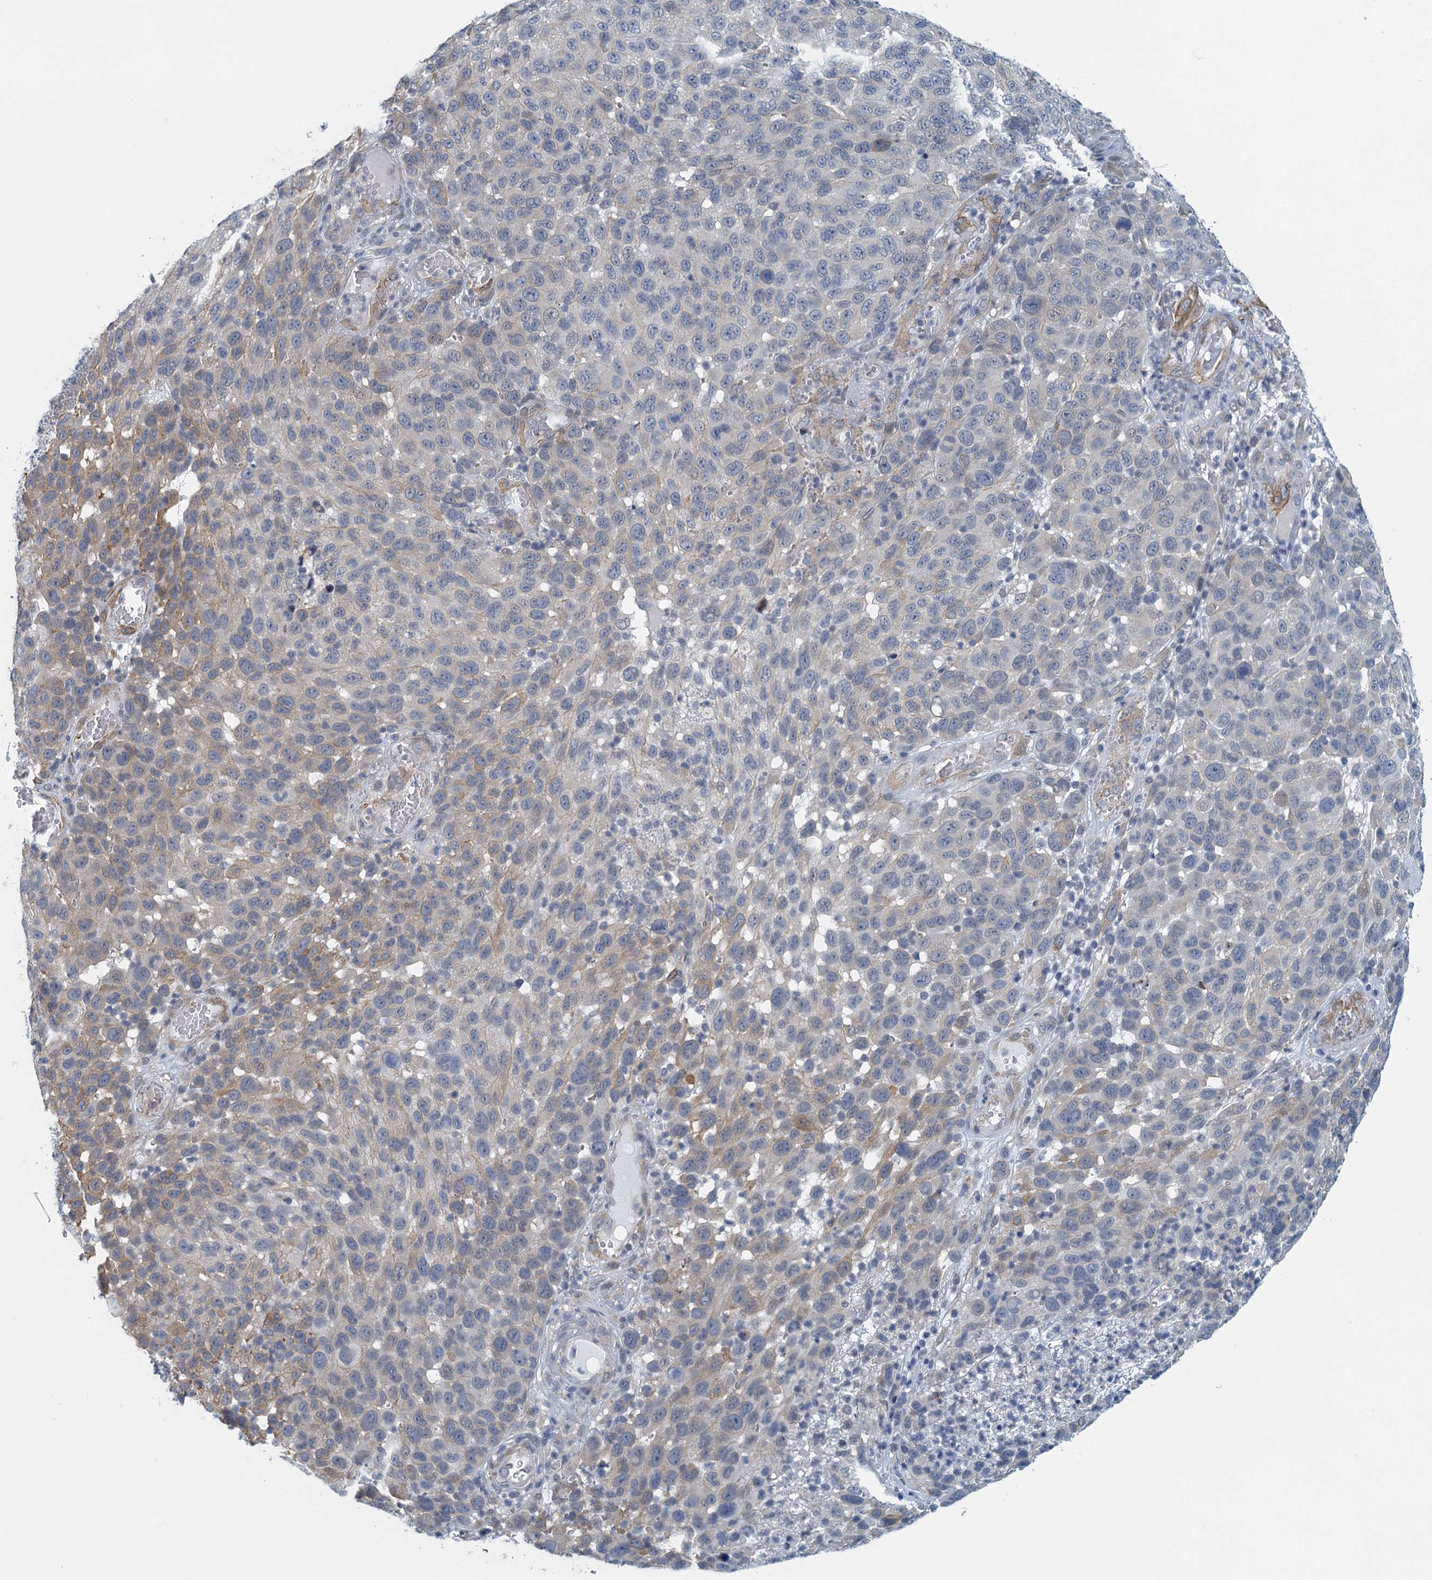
{"staining": {"intensity": "weak", "quantity": "<25%", "location": "cytoplasmic/membranous"}, "tissue": "melanoma", "cell_type": "Tumor cells", "image_type": "cancer", "snomed": [{"axis": "morphology", "description": "Malignant melanoma, NOS"}, {"axis": "topography", "description": "Skin"}], "caption": "Tumor cells show no significant protein expression in melanoma.", "gene": "ALG2", "patient": {"sex": "male", "age": 49}}